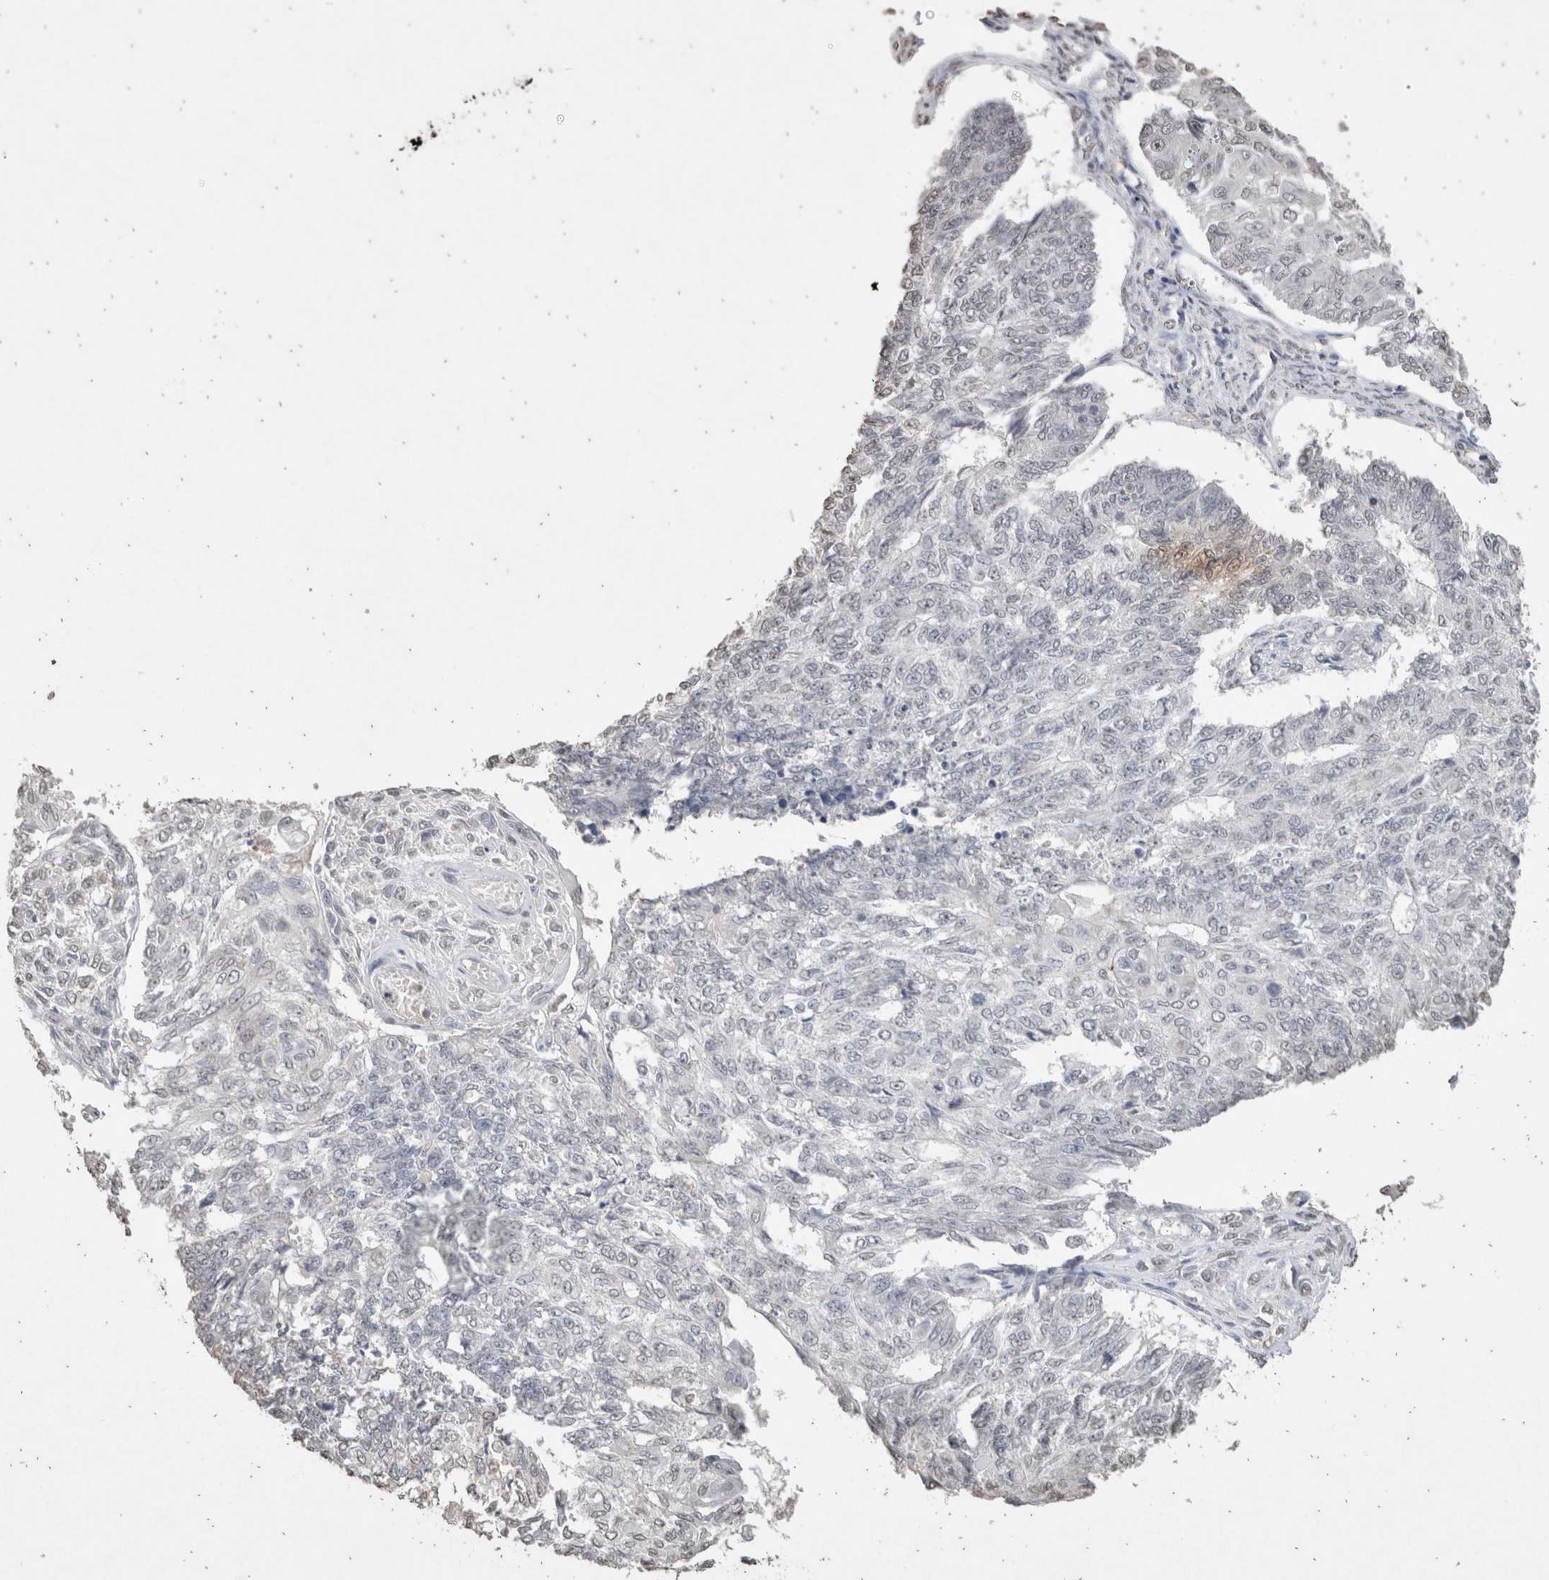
{"staining": {"intensity": "negative", "quantity": "none", "location": "none"}, "tissue": "endometrial cancer", "cell_type": "Tumor cells", "image_type": "cancer", "snomed": [{"axis": "morphology", "description": "Adenocarcinoma, NOS"}, {"axis": "topography", "description": "Endometrium"}], "caption": "IHC micrograph of neoplastic tissue: human endometrial adenocarcinoma stained with DAB (3,3'-diaminobenzidine) reveals no significant protein positivity in tumor cells. The staining was performed using DAB (3,3'-diaminobenzidine) to visualize the protein expression in brown, while the nuclei were stained in blue with hematoxylin (Magnification: 20x).", "gene": "LGALS2", "patient": {"sex": "female", "age": 32}}